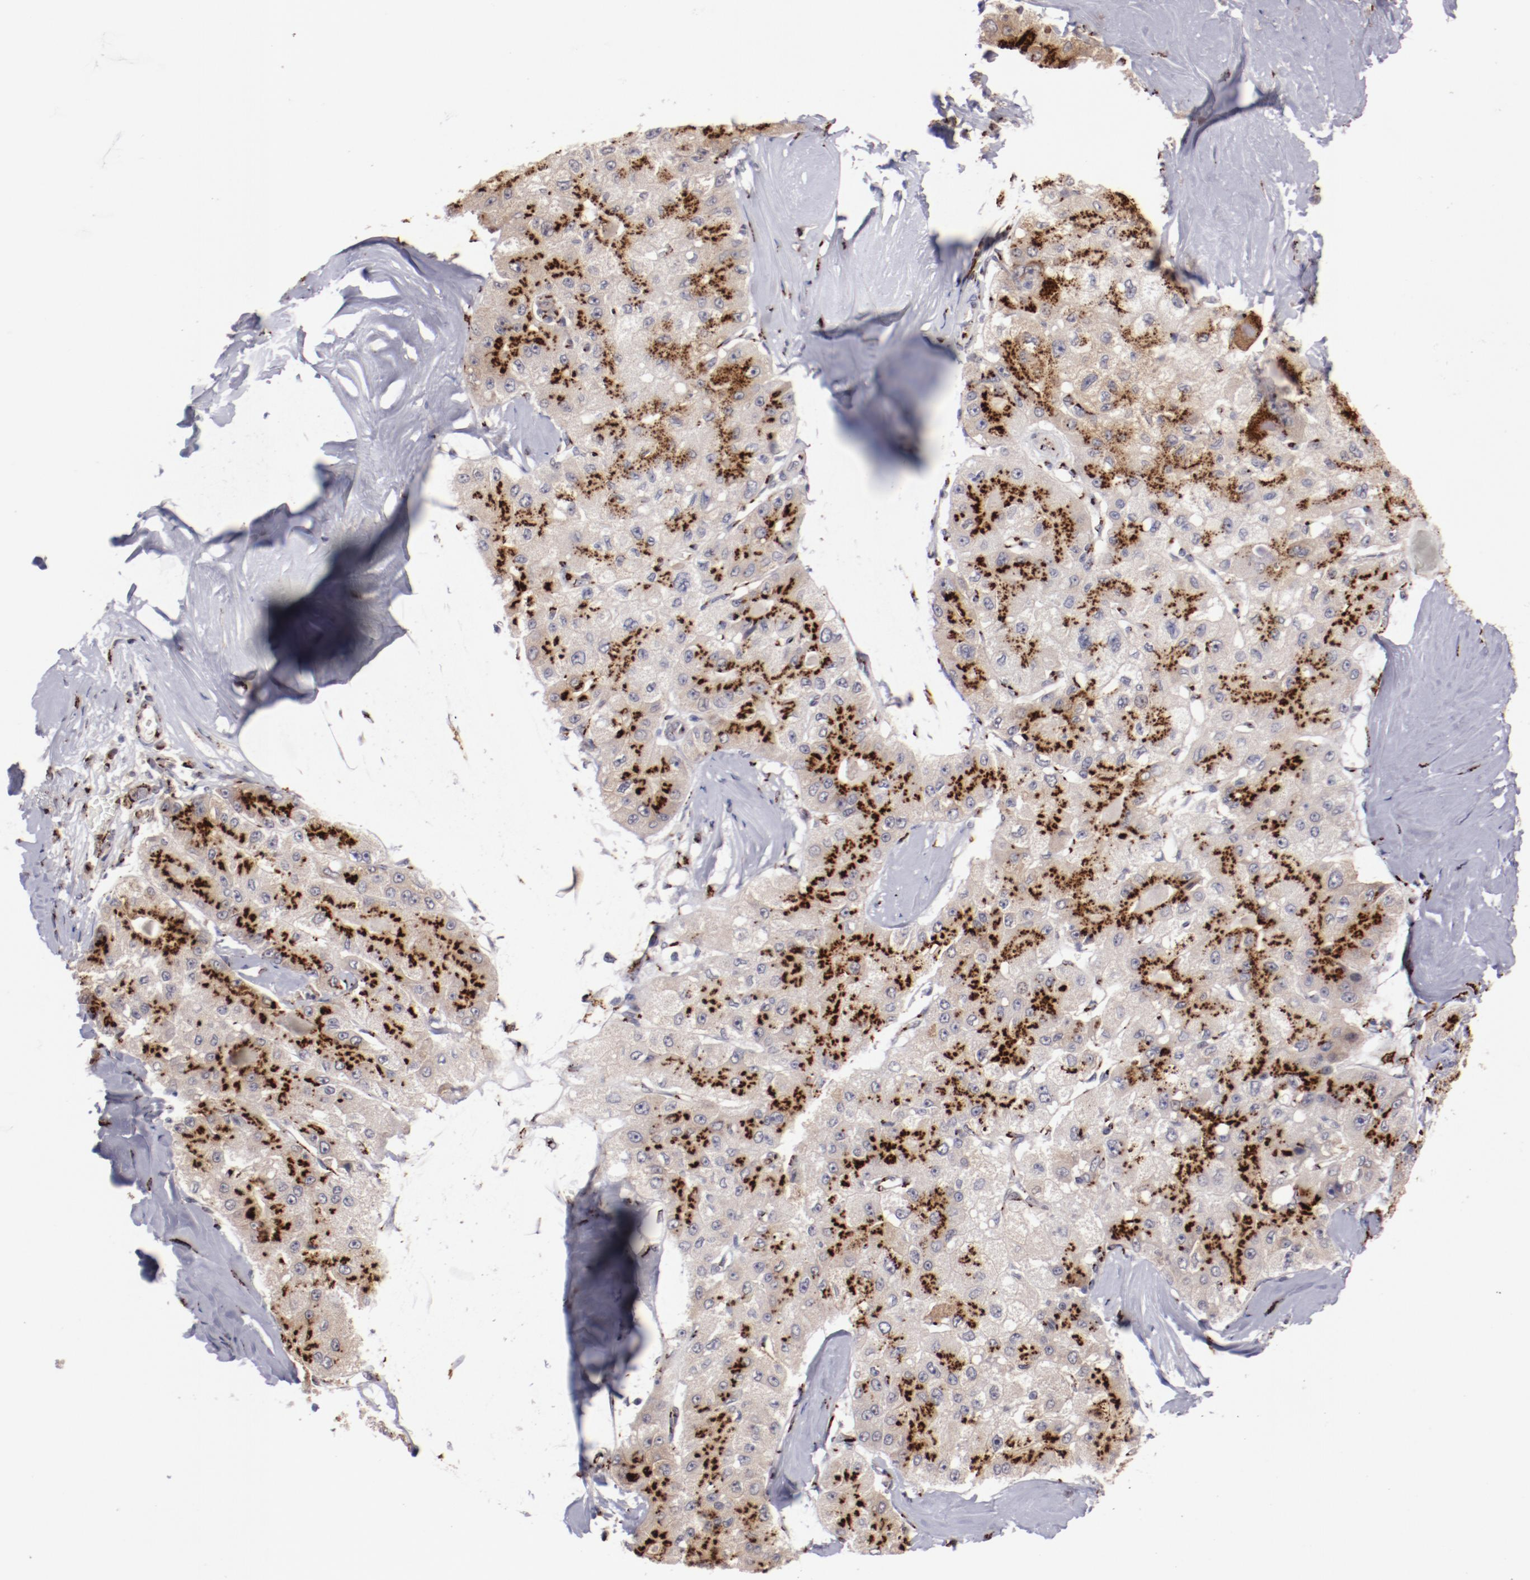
{"staining": {"intensity": "strong", "quantity": ">75%", "location": "cytoplasmic/membranous"}, "tissue": "liver cancer", "cell_type": "Tumor cells", "image_type": "cancer", "snomed": [{"axis": "morphology", "description": "Carcinoma, Hepatocellular, NOS"}, {"axis": "topography", "description": "Liver"}], "caption": "Brown immunohistochemical staining in human liver cancer (hepatocellular carcinoma) shows strong cytoplasmic/membranous expression in about >75% of tumor cells. The staining was performed using DAB, with brown indicating positive protein expression. Nuclei are stained blue with hematoxylin.", "gene": "GOLIM4", "patient": {"sex": "male", "age": 80}}